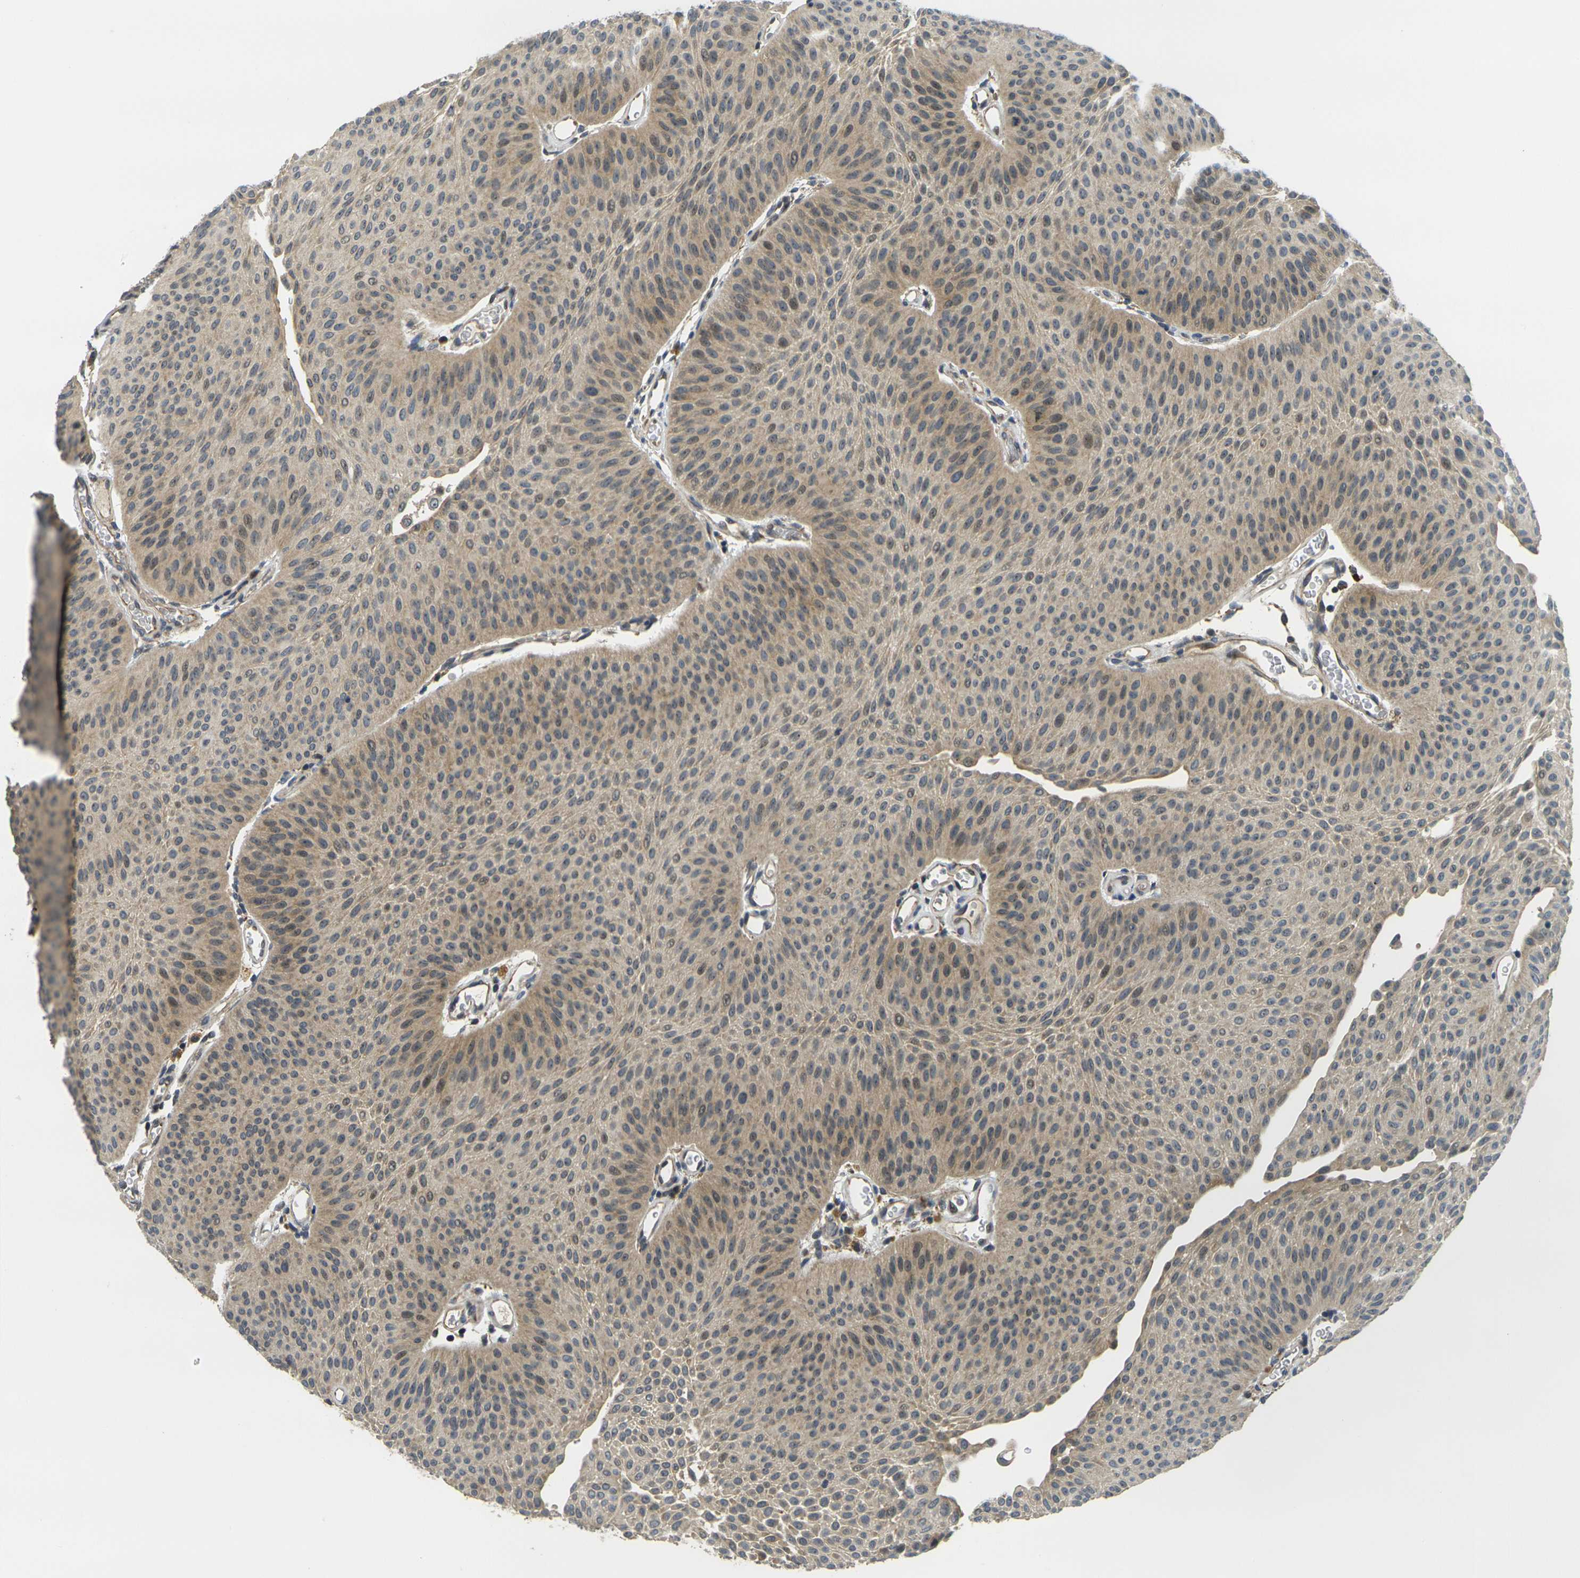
{"staining": {"intensity": "weak", "quantity": ">75%", "location": "cytoplasmic/membranous,nuclear"}, "tissue": "urothelial cancer", "cell_type": "Tumor cells", "image_type": "cancer", "snomed": [{"axis": "morphology", "description": "Urothelial carcinoma, Low grade"}, {"axis": "topography", "description": "Urinary bladder"}], "caption": "Human low-grade urothelial carcinoma stained with a protein marker reveals weak staining in tumor cells.", "gene": "MINAR2", "patient": {"sex": "female", "age": 60}}